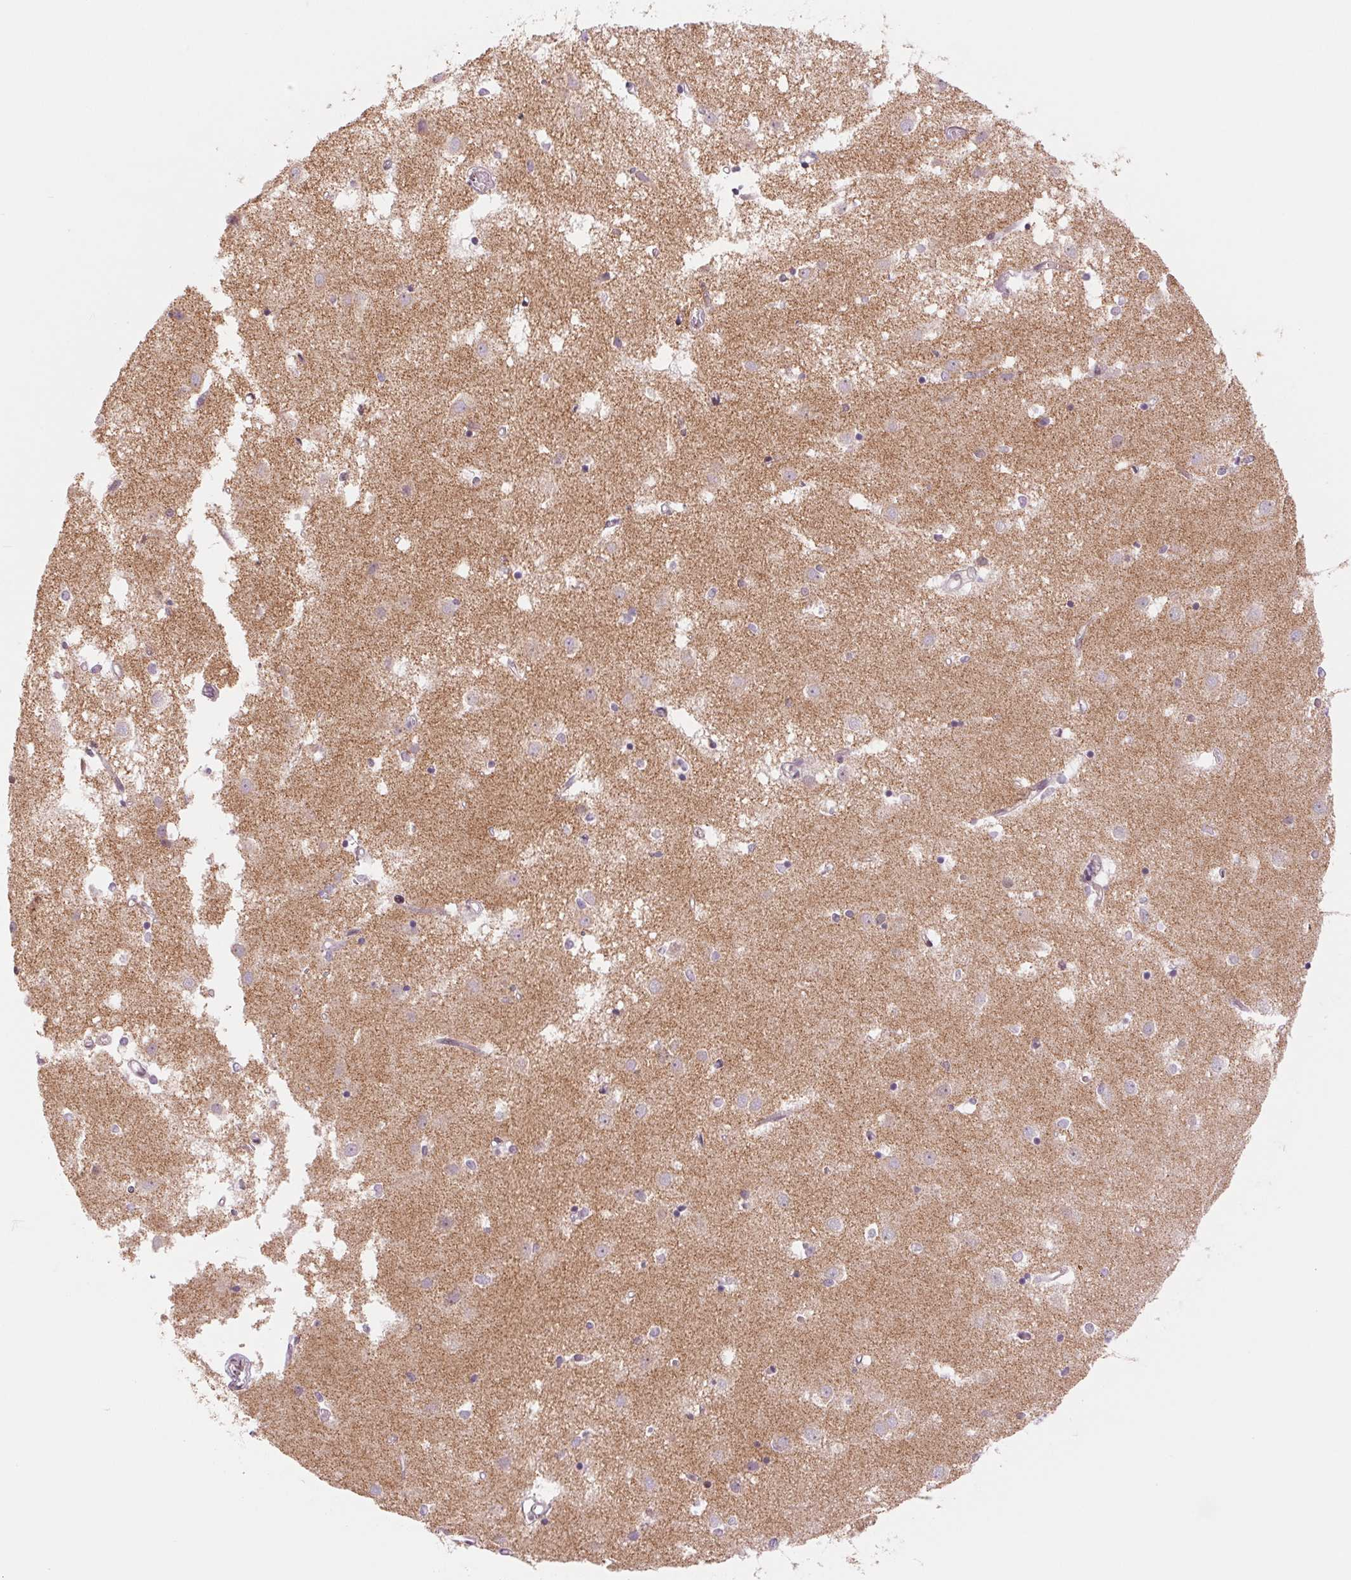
{"staining": {"intensity": "negative", "quantity": "none", "location": "none"}, "tissue": "caudate", "cell_type": "Glial cells", "image_type": "normal", "snomed": [{"axis": "morphology", "description": "Normal tissue, NOS"}, {"axis": "topography", "description": "Lateral ventricle wall"}], "caption": "Immunohistochemical staining of normal human caudate reveals no significant expression in glial cells. Brightfield microscopy of IHC stained with DAB (brown) and hematoxylin (blue), captured at high magnification.", "gene": "ARHGAP32", "patient": {"sex": "male", "age": 54}}